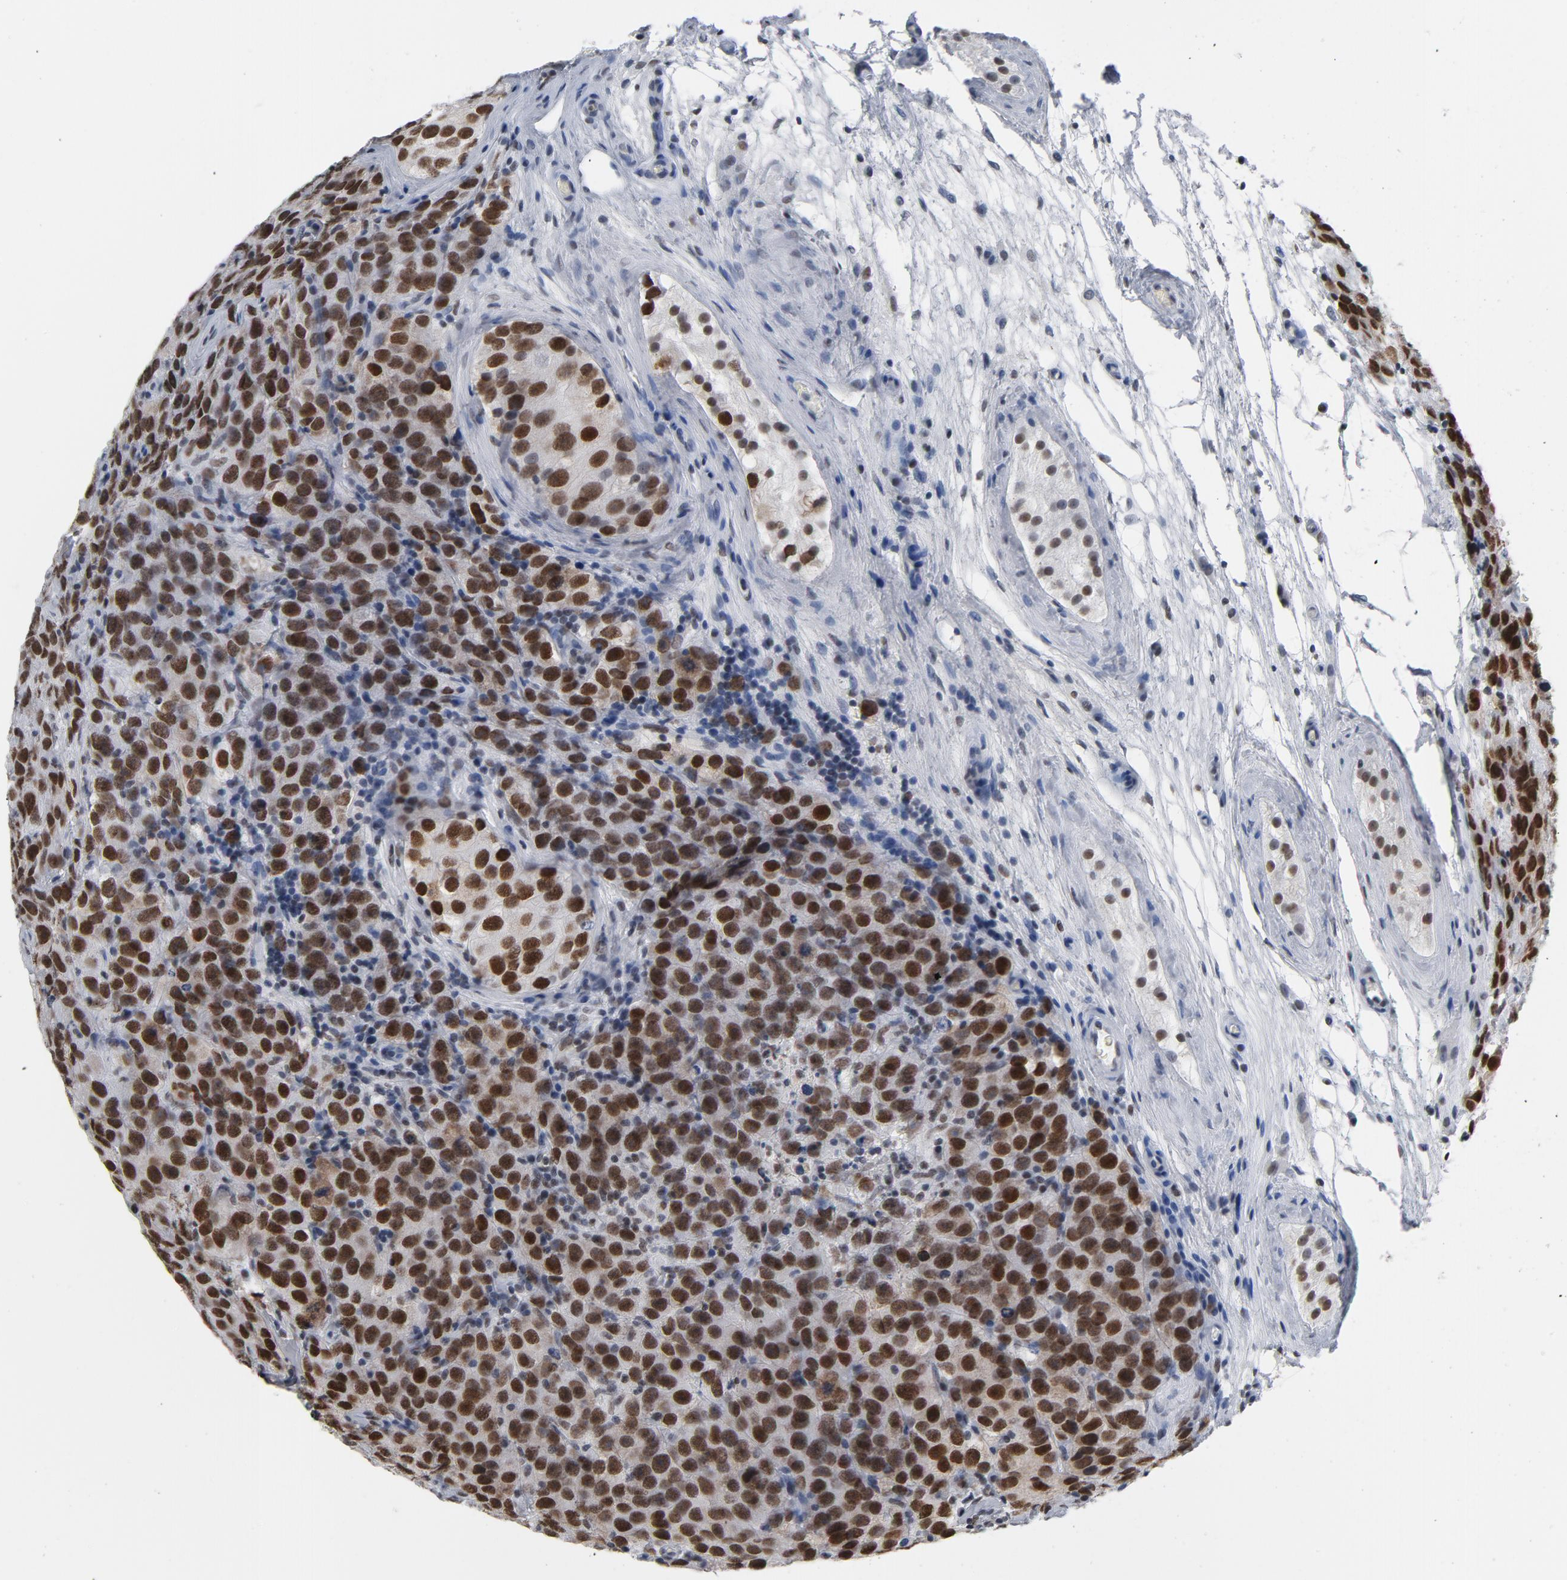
{"staining": {"intensity": "strong", "quantity": ">75%", "location": "nuclear"}, "tissue": "testis cancer", "cell_type": "Tumor cells", "image_type": "cancer", "snomed": [{"axis": "morphology", "description": "Seminoma, NOS"}, {"axis": "topography", "description": "Testis"}], "caption": "This image reveals immunohistochemistry (IHC) staining of human testis cancer (seminoma), with high strong nuclear staining in approximately >75% of tumor cells.", "gene": "CSTF2", "patient": {"sex": "male", "age": 52}}